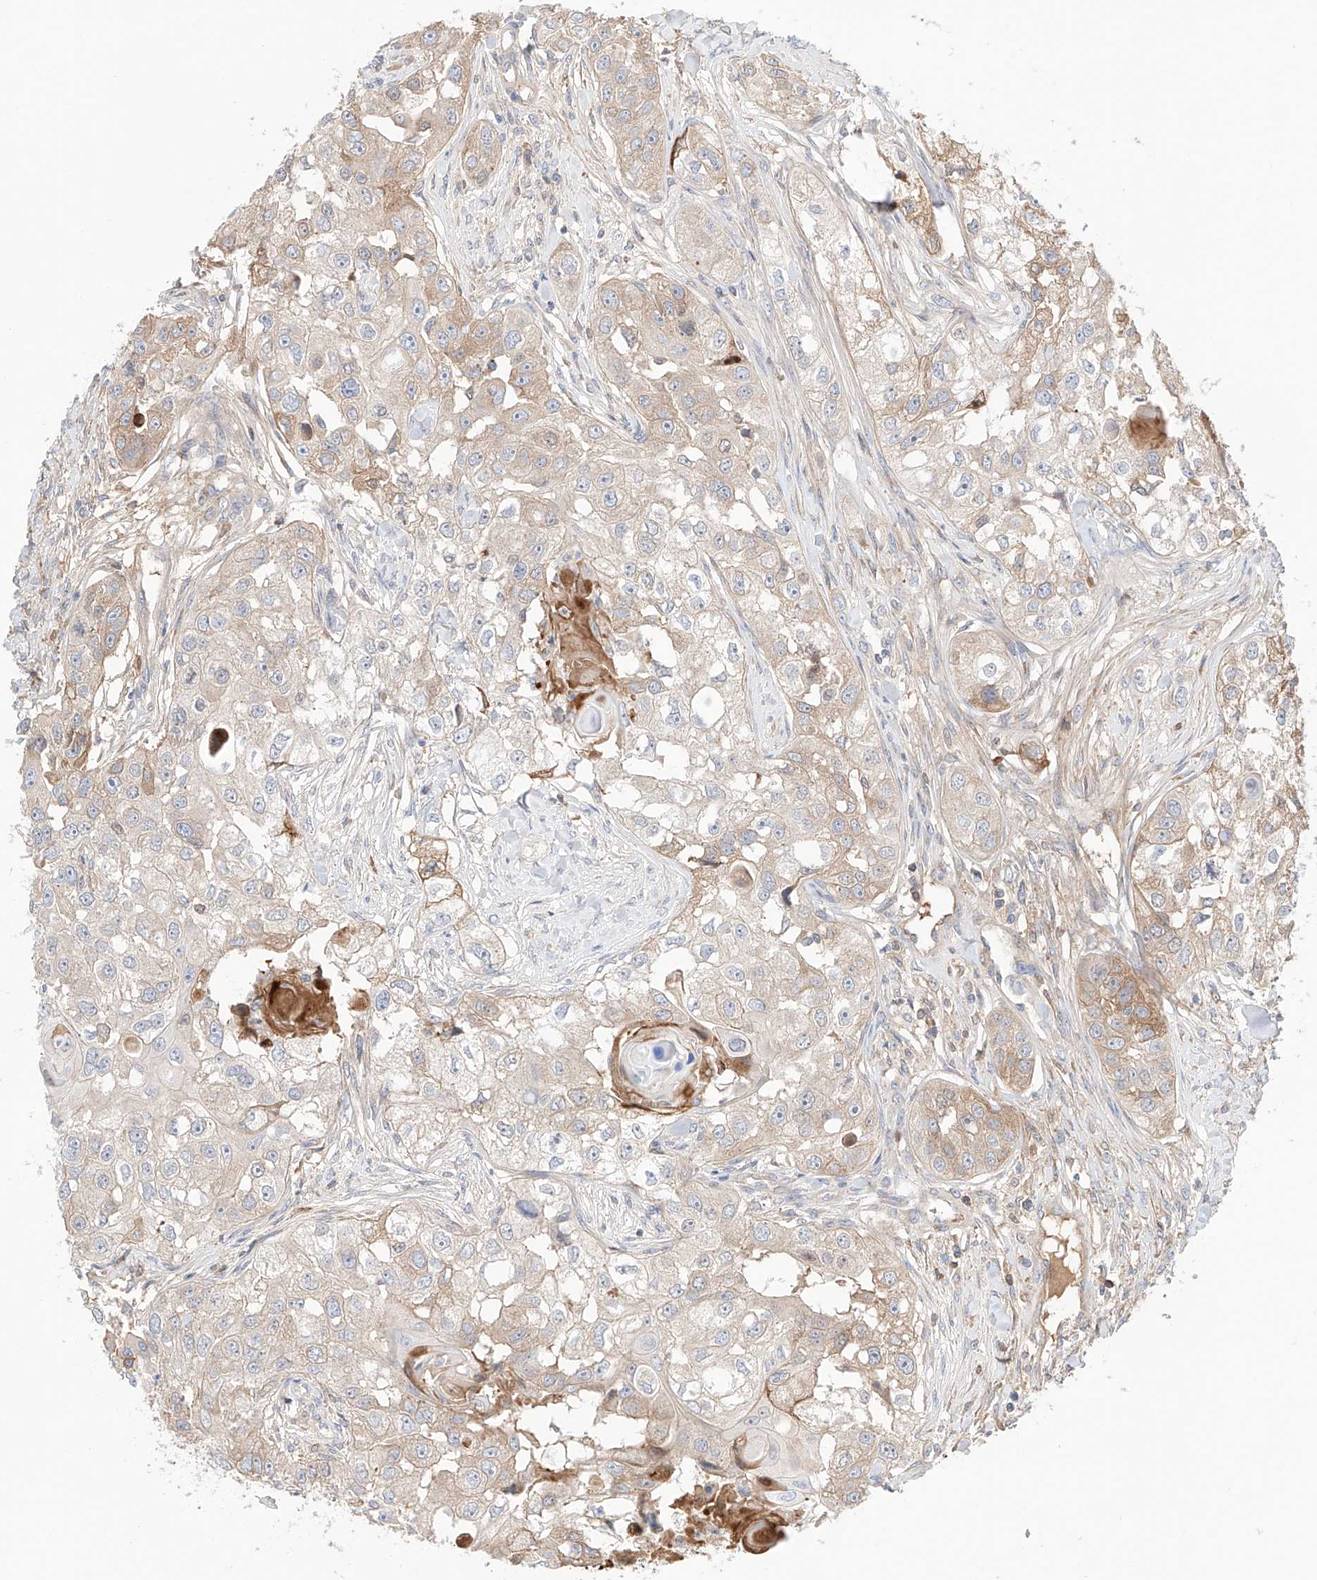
{"staining": {"intensity": "moderate", "quantity": "25%-75%", "location": "cytoplasmic/membranous"}, "tissue": "head and neck cancer", "cell_type": "Tumor cells", "image_type": "cancer", "snomed": [{"axis": "morphology", "description": "Normal tissue, NOS"}, {"axis": "morphology", "description": "Squamous cell carcinoma, NOS"}, {"axis": "topography", "description": "Skeletal muscle"}, {"axis": "topography", "description": "Head-Neck"}], "caption": "Immunohistochemical staining of human squamous cell carcinoma (head and neck) exhibits medium levels of moderate cytoplasmic/membranous protein staining in approximately 25%-75% of tumor cells. (Brightfield microscopy of DAB IHC at high magnification).", "gene": "PGGT1B", "patient": {"sex": "male", "age": 51}}